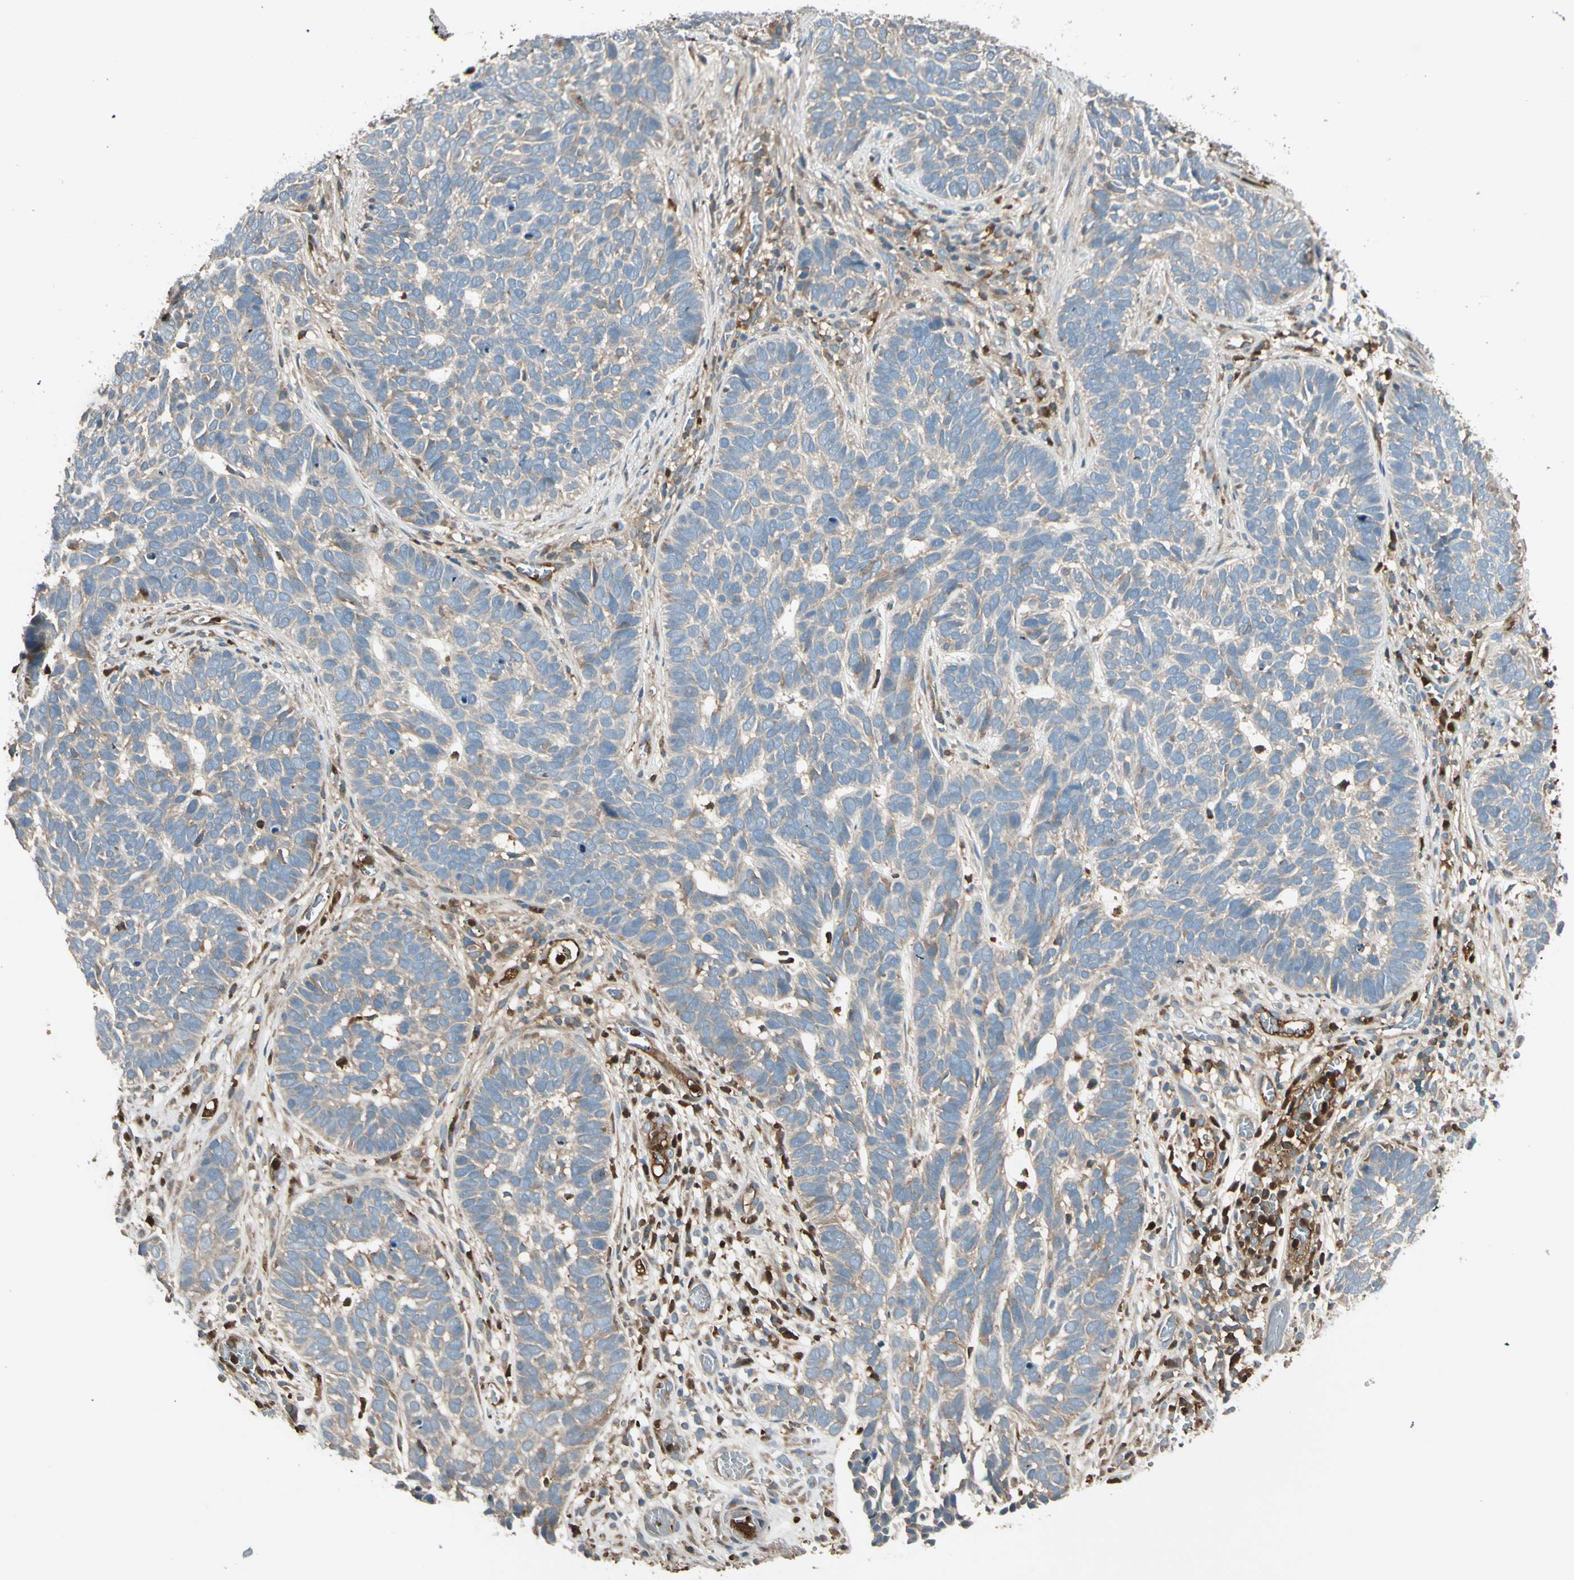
{"staining": {"intensity": "weak", "quantity": "25%-75%", "location": "cytoplasmic/membranous"}, "tissue": "skin cancer", "cell_type": "Tumor cells", "image_type": "cancer", "snomed": [{"axis": "morphology", "description": "Basal cell carcinoma"}, {"axis": "topography", "description": "Skin"}], "caption": "The photomicrograph exhibits a brown stain indicating the presence of a protein in the cytoplasmic/membranous of tumor cells in skin basal cell carcinoma.", "gene": "STX11", "patient": {"sex": "male", "age": 87}}